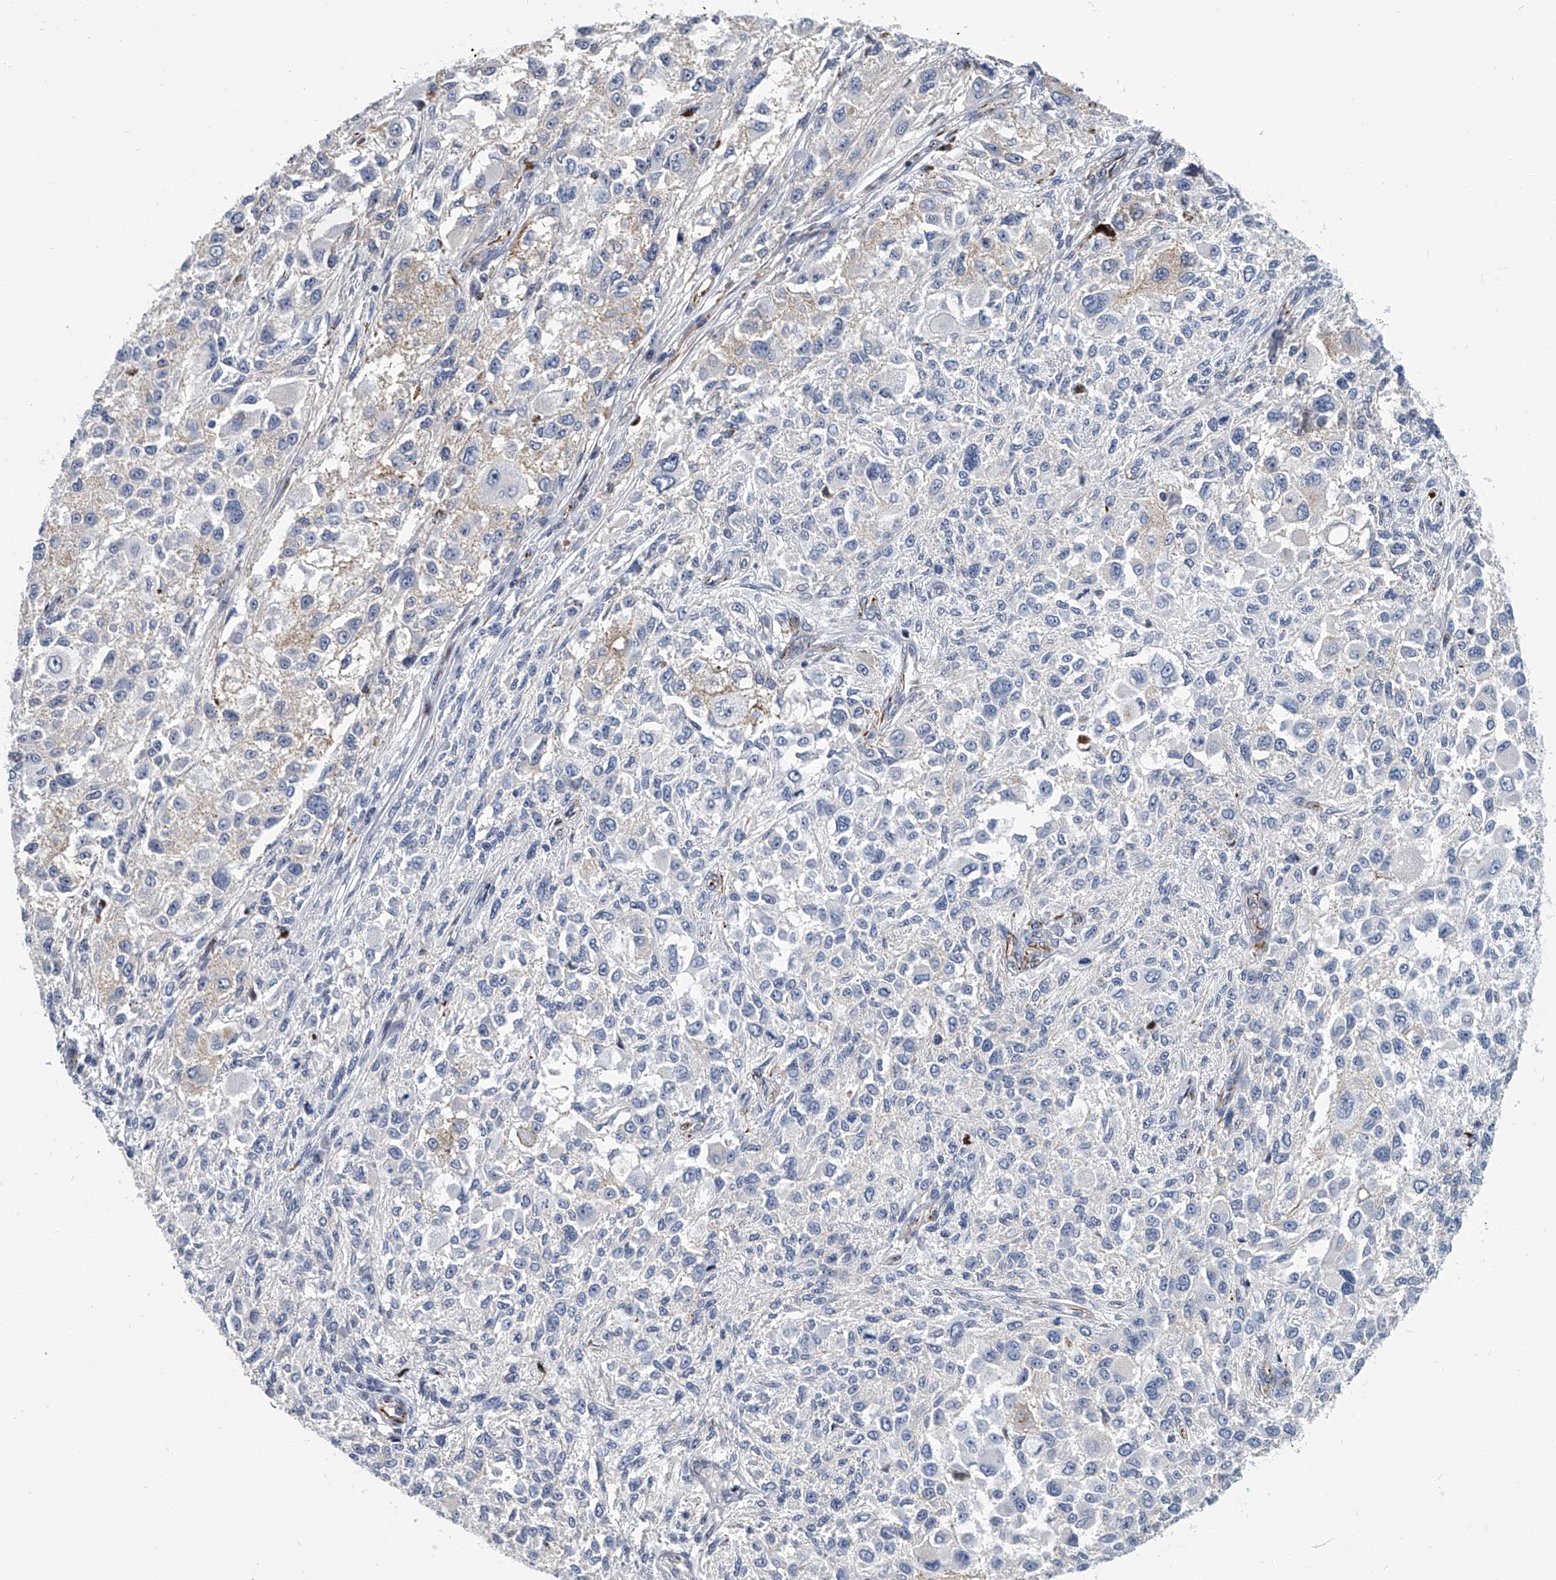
{"staining": {"intensity": "negative", "quantity": "none", "location": "none"}, "tissue": "melanoma", "cell_type": "Tumor cells", "image_type": "cancer", "snomed": [{"axis": "morphology", "description": "Necrosis, NOS"}, {"axis": "morphology", "description": "Malignant melanoma, NOS"}, {"axis": "topography", "description": "Skin"}], "caption": "IHC of melanoma displays no expression in tumor cells.", "gene": "KIRREL1", "patient": {"sex": "female", "age": 87}}